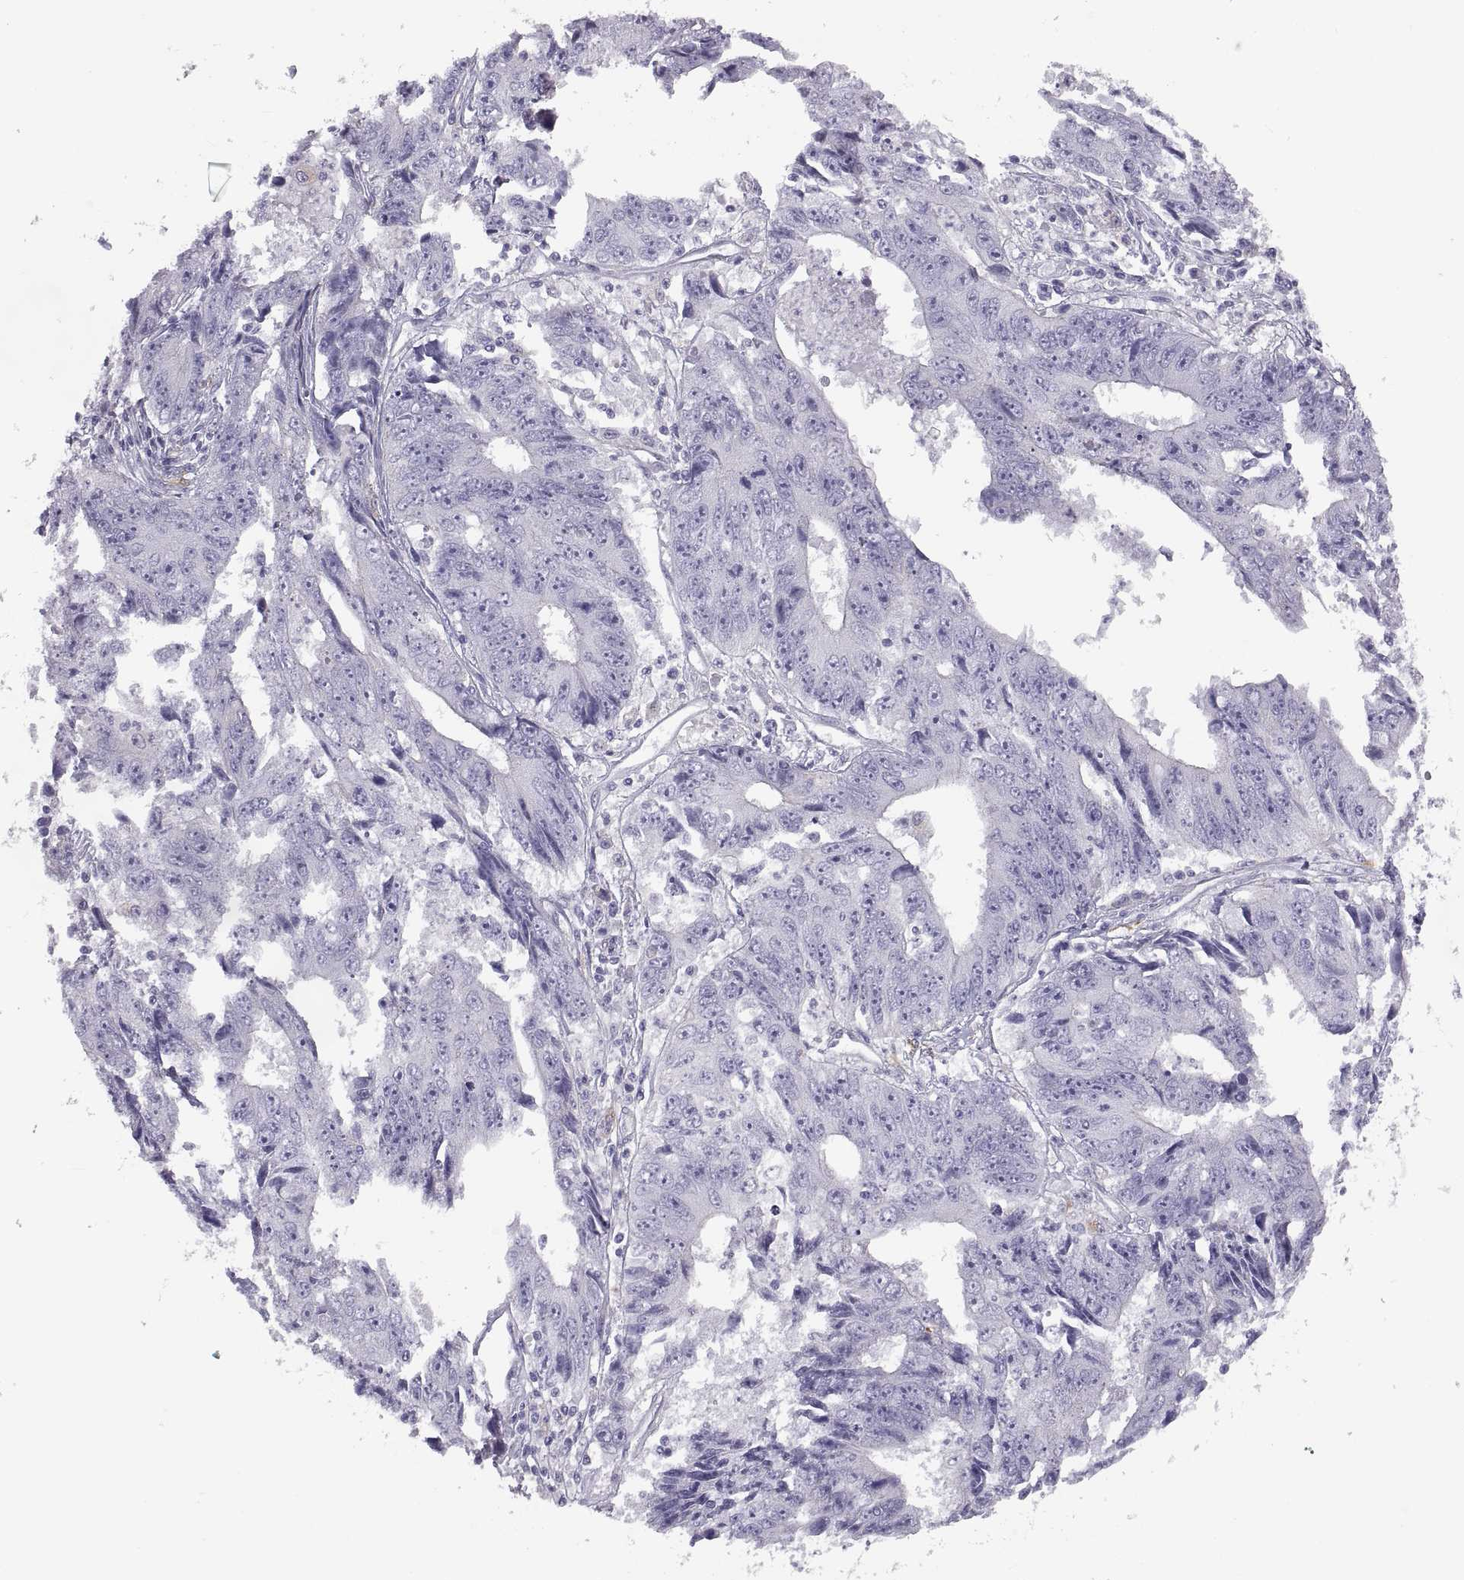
{"staining": {"intensity": "negative", "quantity": "none", "location": "none"}, "tissue": "liver cancer", "cell_type": "Tumor cells", "image_type": "cancer", "snomed": [{"axis": "morphology", "description": "Cholangiocarcinoma"}, {"axis": "topography", "description": "Liver"}], "caption": "Tumor cells are negative for protein expression in human liver cancer (cholangiocarcinoma).", "gene": "CRYBB3", "patient": {"sex": "male", "age": 65}}